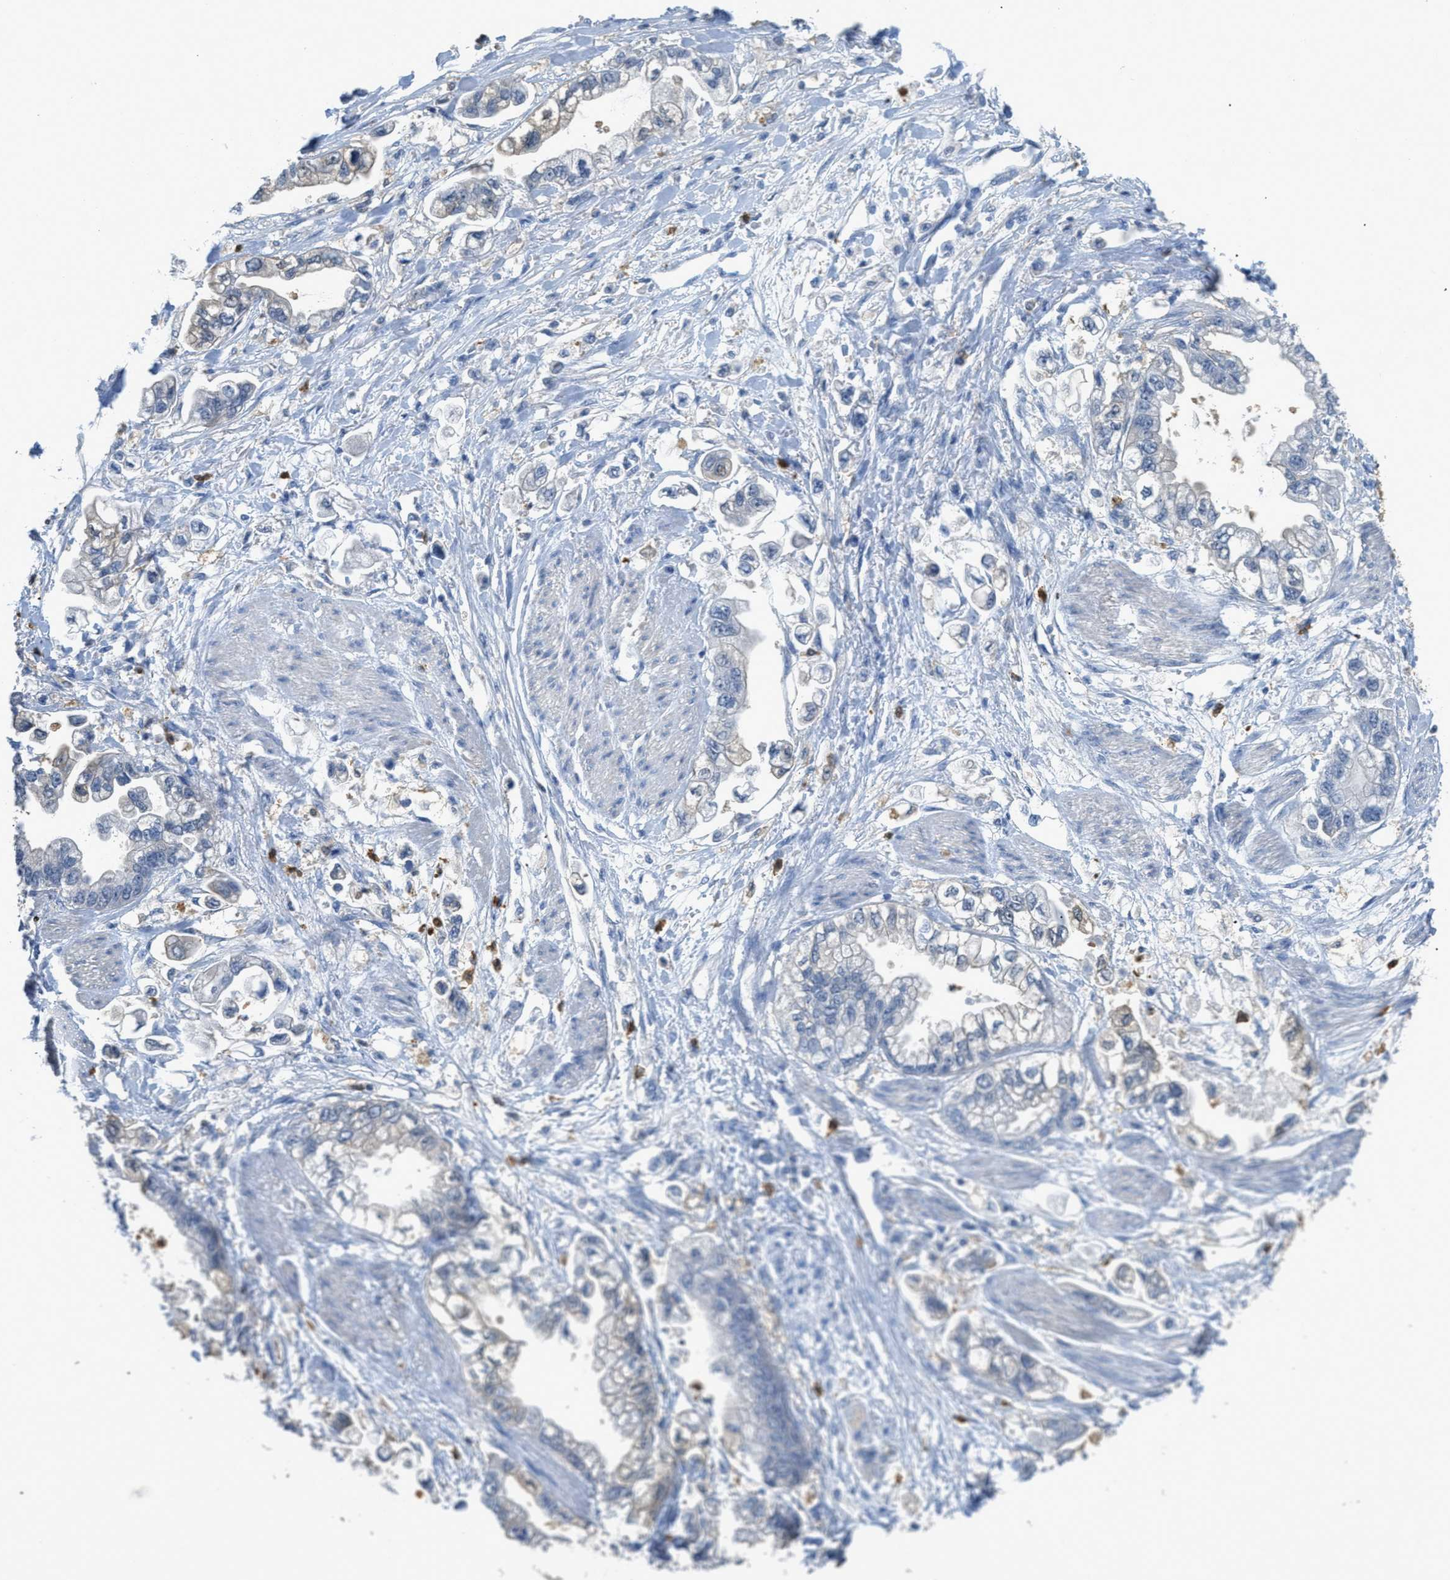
{"staining": {"intensity": "negative", "quantity": "none", "location": "none"}, "tissue": "stomach cancer", "cell_type": "Tumor cells", "image_type": "cancer", "snomed": [{"axis": "morphology", "description": "Normal tissue, NOS"}, {"axis": "morphology", "description": "Adenocarcinoma, NOS"}, {"axis": "topography", "description": "Stomach"}], "caption": "DAB (3,3'-diaminobenzidine) immunohistochemical staining of human adenocarcinoma (stomach) displays no significant staining in tumor cells. The staining is performed using DAB brown chromogen with nuclei counter-stained in using hematoxylin.", "gene": "SERPINB1", "patient": {"sex": "male", "age": 62}}